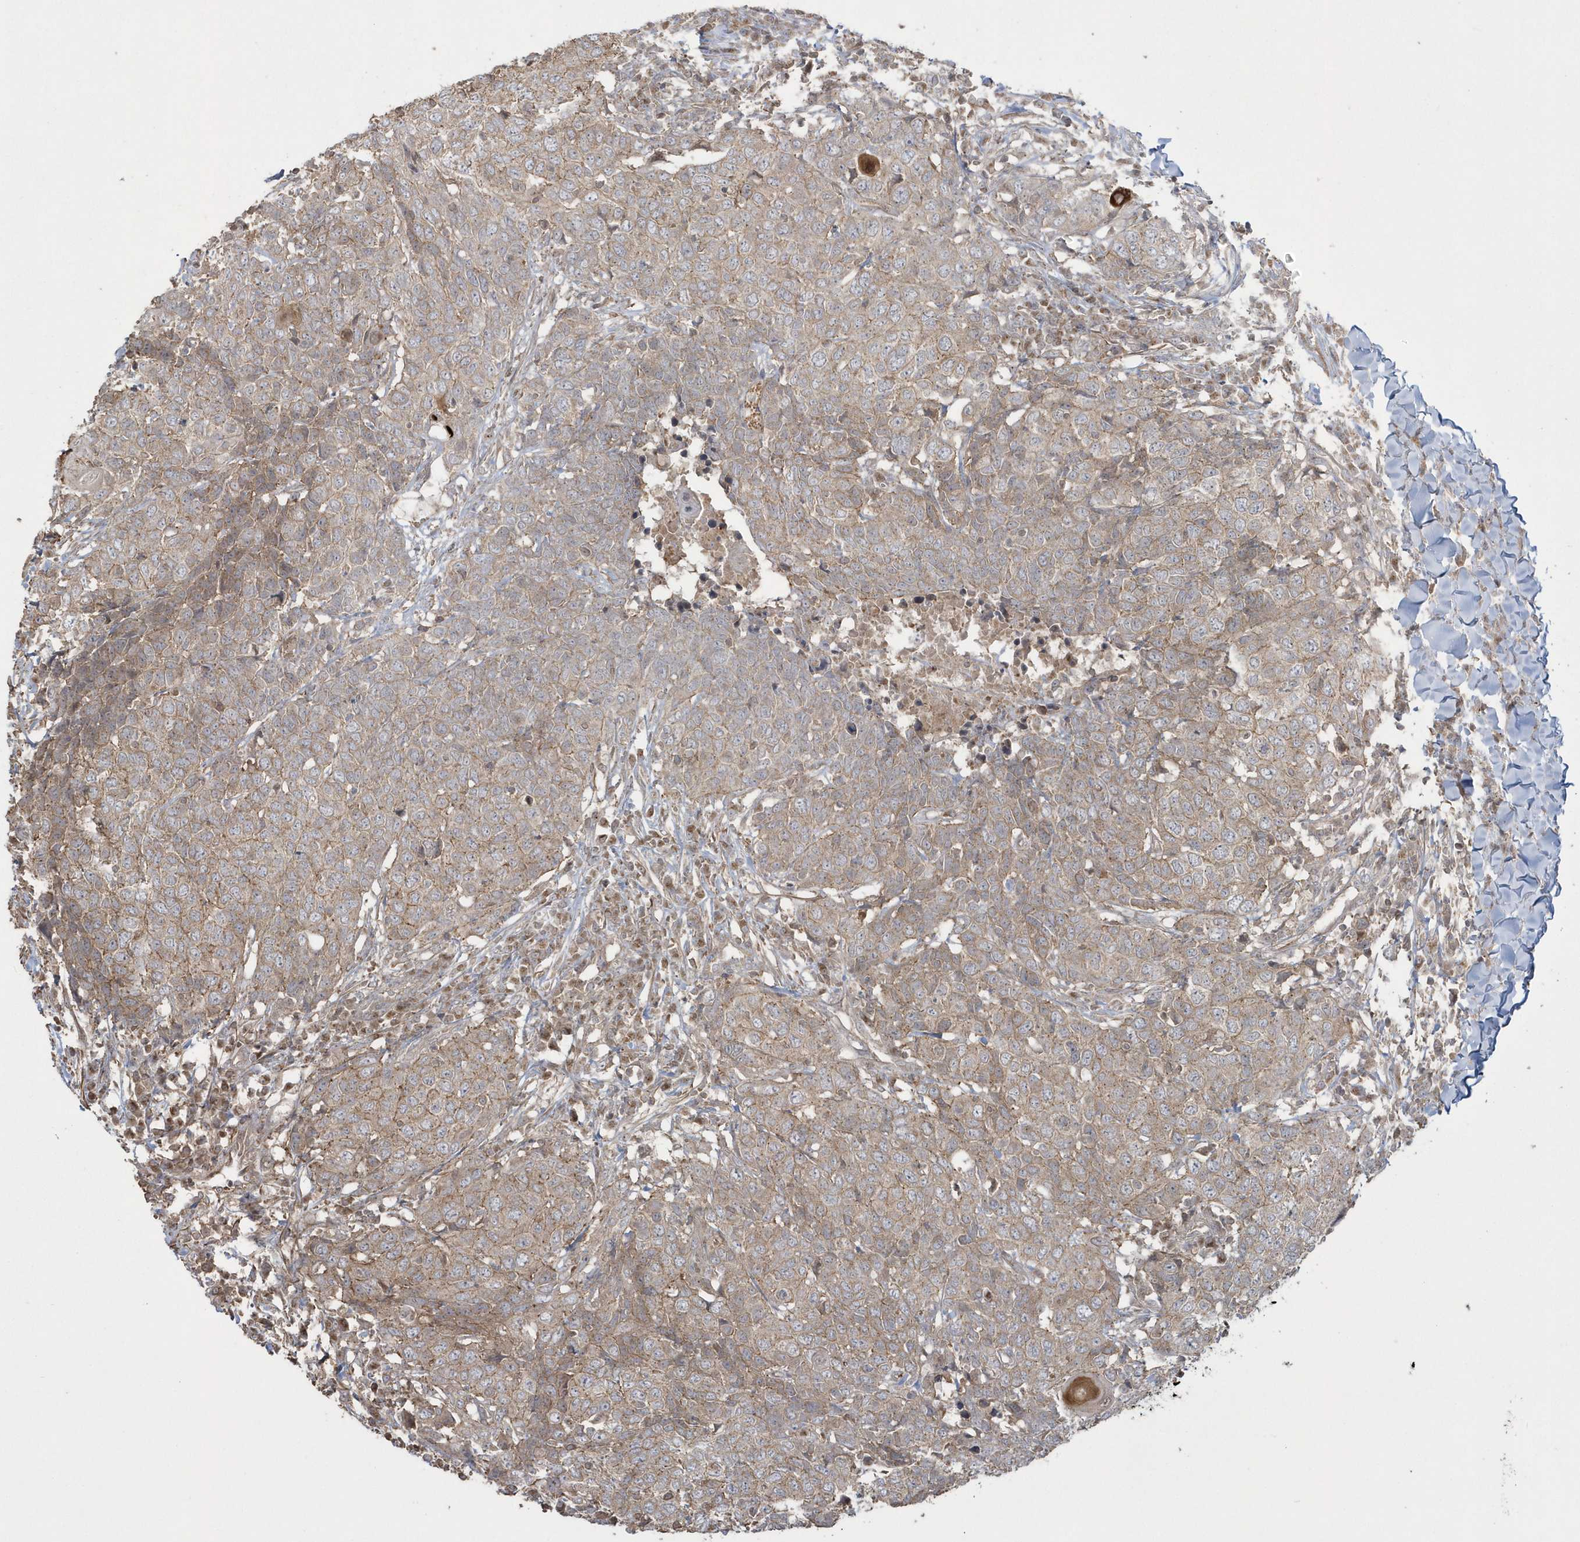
{"staining": {"intensity": "weak", "quantity": "25%-75%", "location": "cytoplasmic/membranous"}, "tissue": "head and neck cancer", "cell_type": "Tumor cells", "image_type": "cancer", "snomed": [{"axis": "morphology", "description": "Squamous cell carcinoma, NOS"}, {"axis": "topography", "description": "Head-Neck"}], "caption": "Human squamous cell carcinoma (head and neck) stained with a brown dye exhibits weak cytoplasmic/membranous positive staining in approximately 25%-75% of tumor cells.", "gene": "ARMC8", "patient": {"sex": "male", "age": 66}}